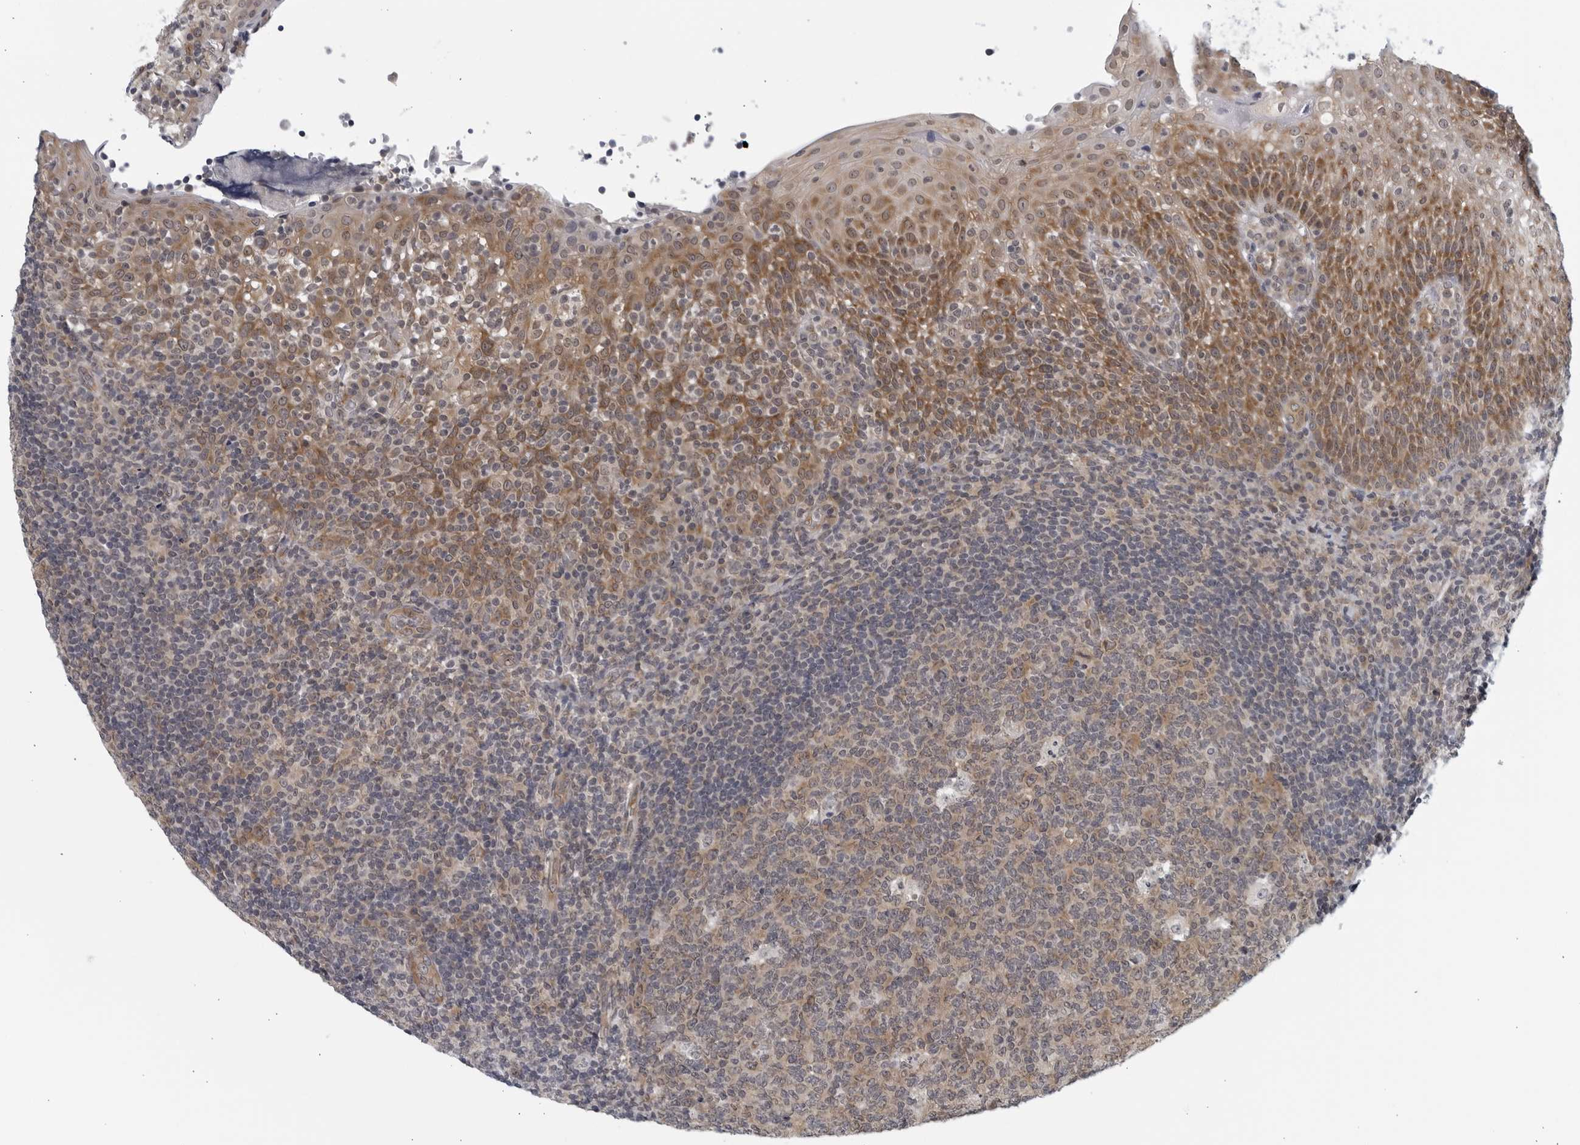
{"staining": {"intensity": "moderate", "quantity": "25%-75%", "location": "cytoplasmic/membranous"}, "tissue": "tonsil", "cell_type": "Germinal center cells", "image_type": "normal", "snomed": [{"axis": "morphology", "description": "Normal tissue, NOS"}, {"axis": "topography", "description": "Tonsil"}], "caption": "This histopathology image demonstrates benign tonsil stained with IHC to label a protein in brown. The cytoplasmic/membranous of germinal center cells show moderate positivity for the protein. Nuclei are counter-stained blue.", "gene": "RC3H1", "patient": {"sex": "female", "age": 19}}